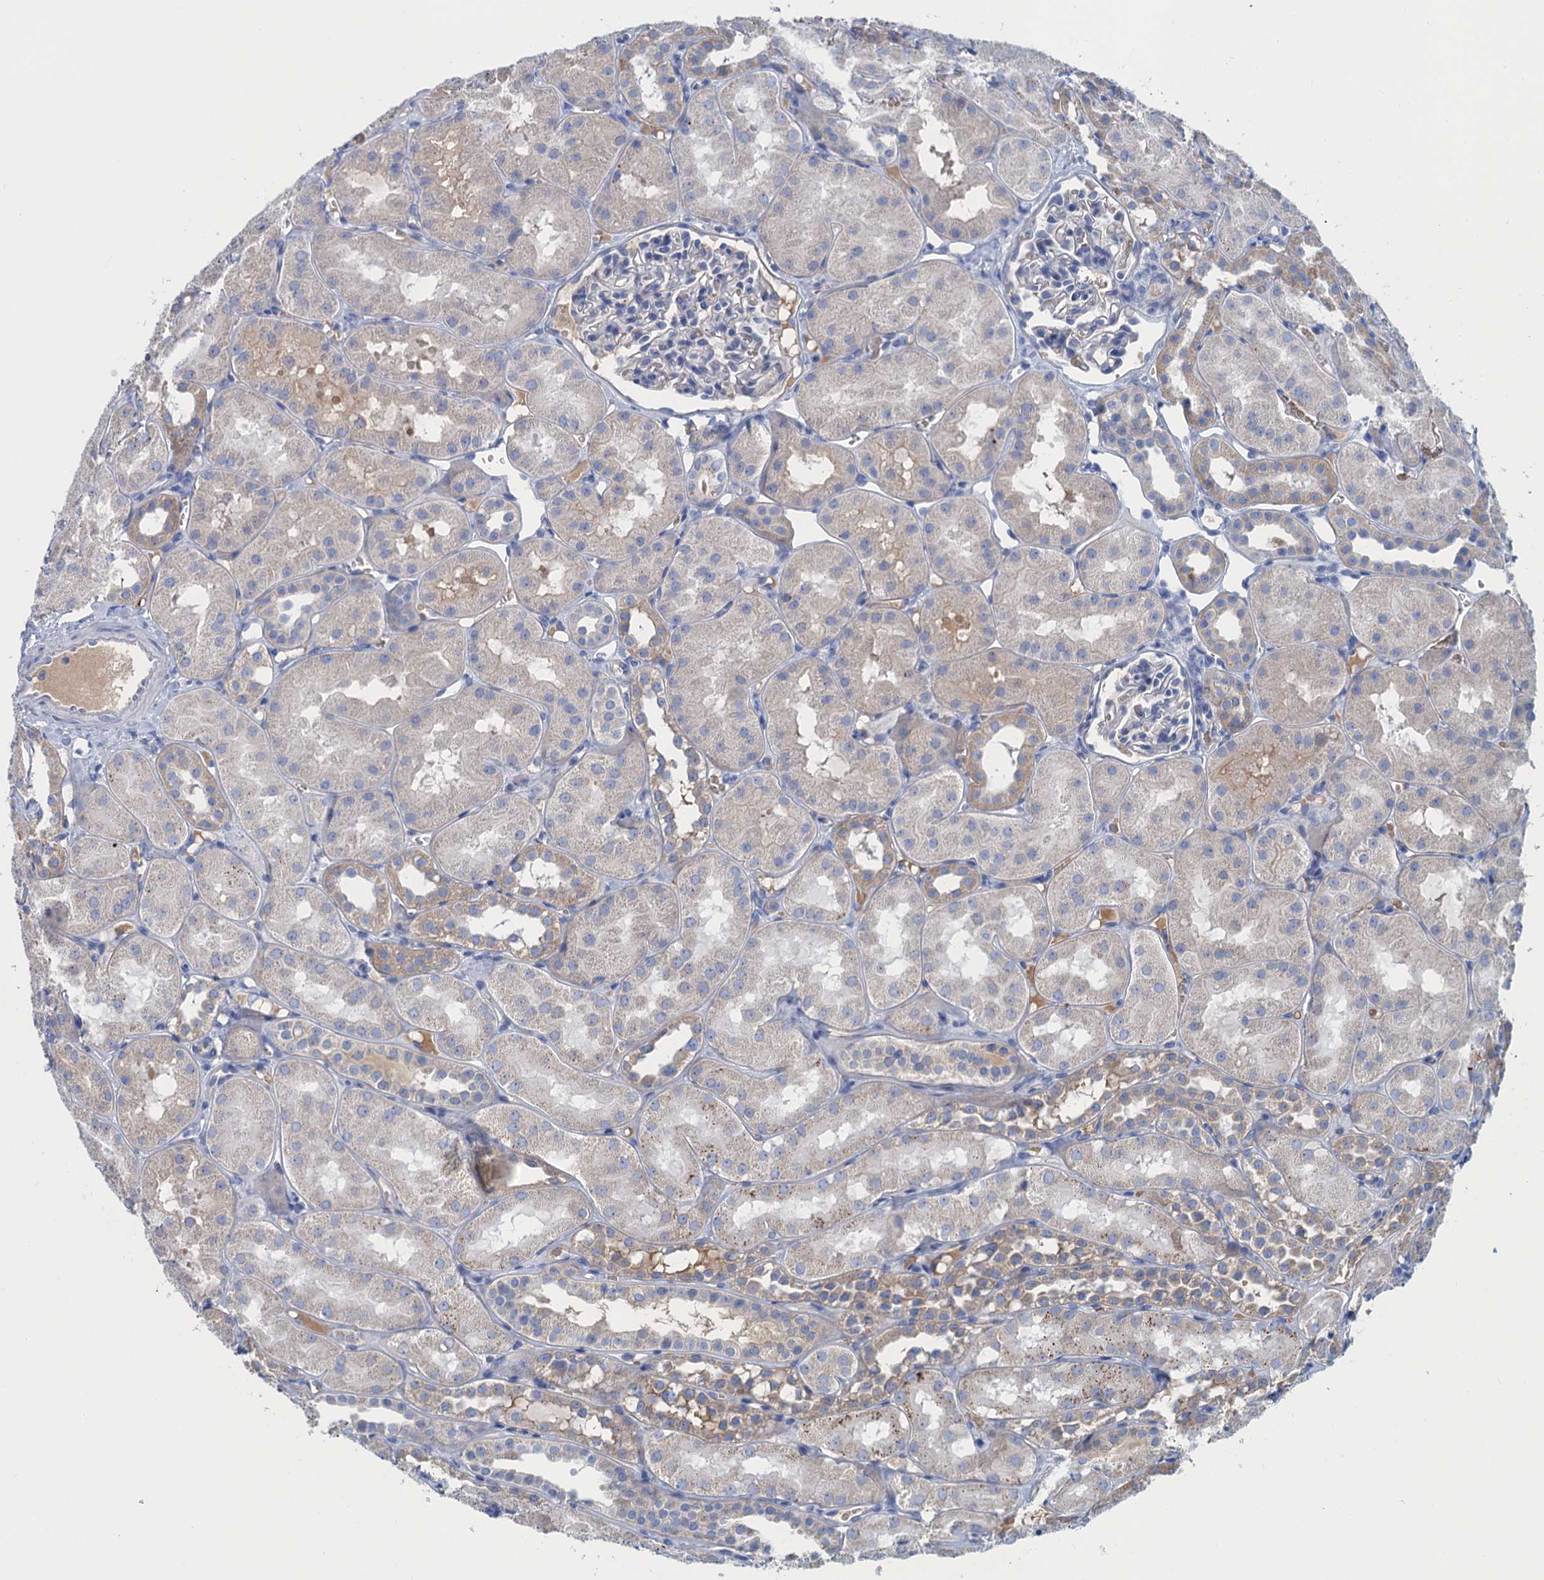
{"staining": {"intensity": "negative", "quantity": "none", "location": "none"}, "tissue": "kidney", "cell_type": "Cells in glomeruli", "image_type": "normal", "snomed": [{"axis": "morphology", "description": "Normal tissue, NOS"}, {"axis": "topography", "description": "Kidney"}, {"axis": "topography", "description": "Urinary bladder"}], "caption": "Protein analysis of unremarkable kidney reveals no significant staining in cells in glomeruli. (DAB (3,3'-diaminobenzidine) IHC with hematoxylin counter stain).", "gene": "MYADML2", "patient": {"sex": "male", "age": 16}}